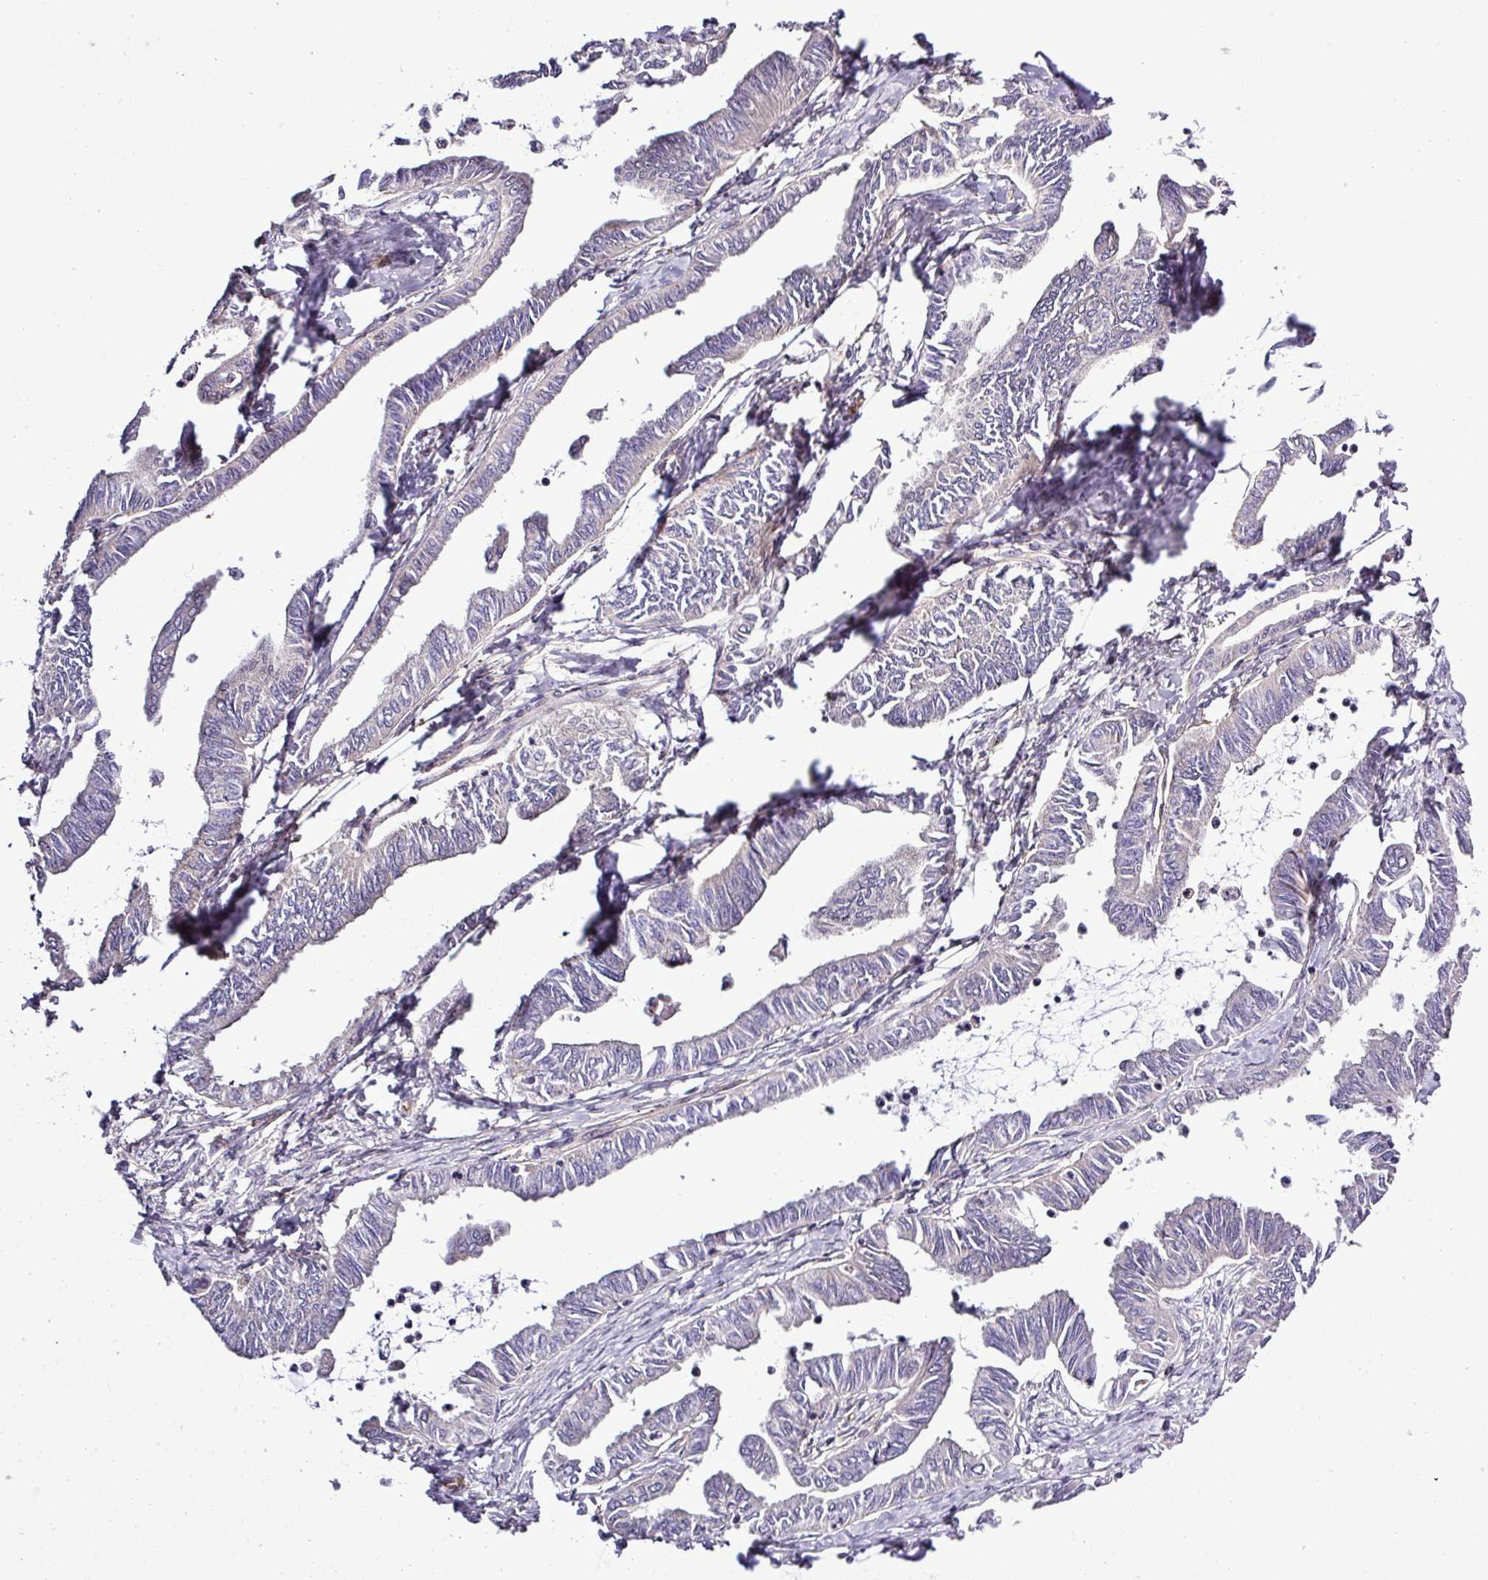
{"staining": {"intensity": "negative", "quantity": "none", "location": "none"}, "tissue": "ovarian cancer", "cell_type": "Tumor cells", "image_type": "cancer", "snomed": [{"axis": "morphology", "description": "Carcinoma, endometroid"}, {"axis": "topography", "description": "Ovary"}], "caption": "Human endometroid carcinoma (ovarian) stained for a protein using immunohistochemistry (IHC) demonstrates no expression in tumor cells.", "gene": "CARHSP1", "patient": {"sex": "female", "age": 70}}